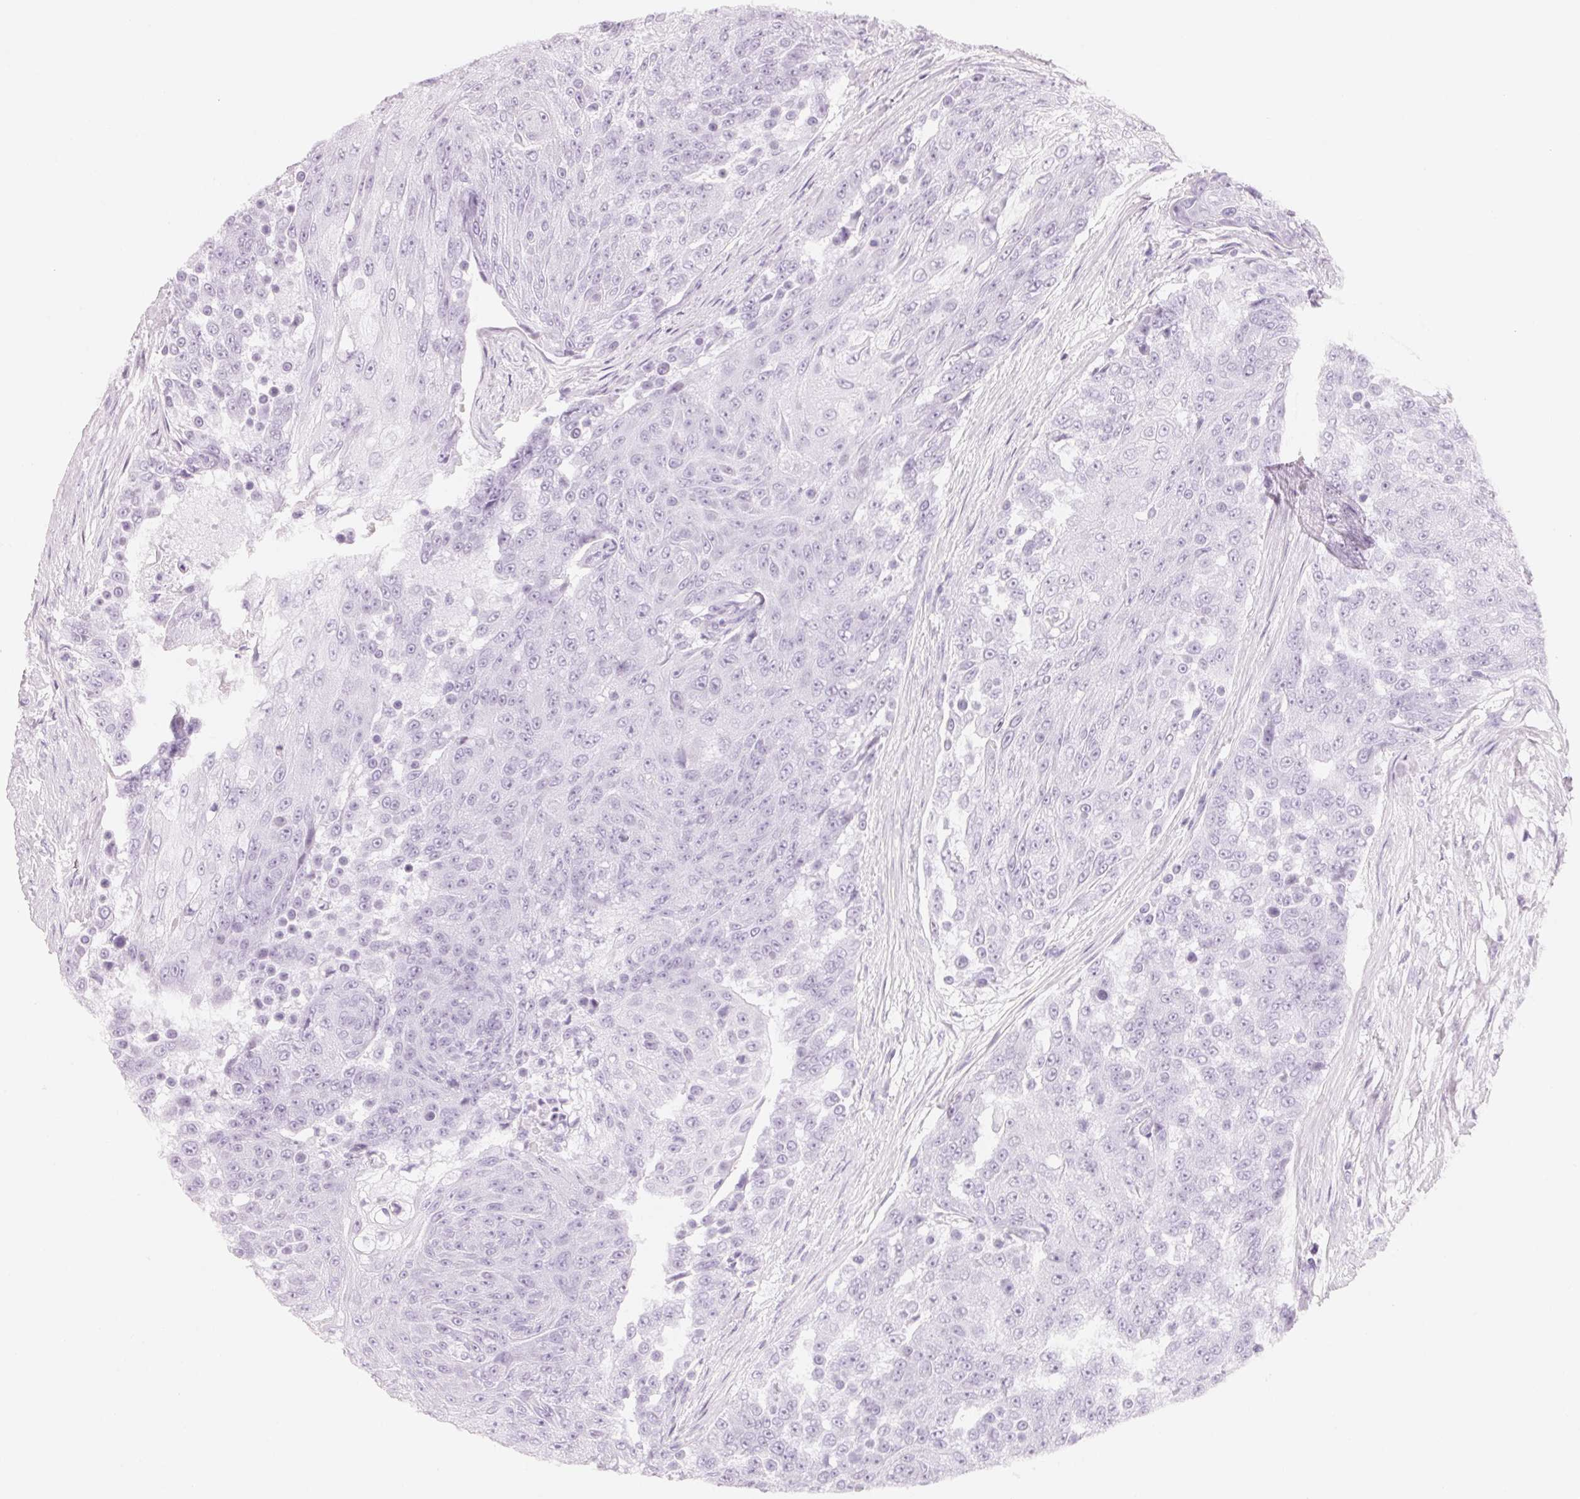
{"staining": {"intensity": "negative", "quantity": "none", "location": "none"}, "tissue": "urothelial cancer", "cell_type": "Tumor cells", "image_type": "cancer", "snomed": [{"axis": "morphology", "description": "Urothelial carcinoma, High grade"}, {"axis": "topography", "description": "Urinary bladder"}], "caption": "IHC of human urothelial carcinoma (high-grade) reveals no staining in tumor cells.", "gene": "CFHR2", "patient": {"sex": "female", "age": 63}}